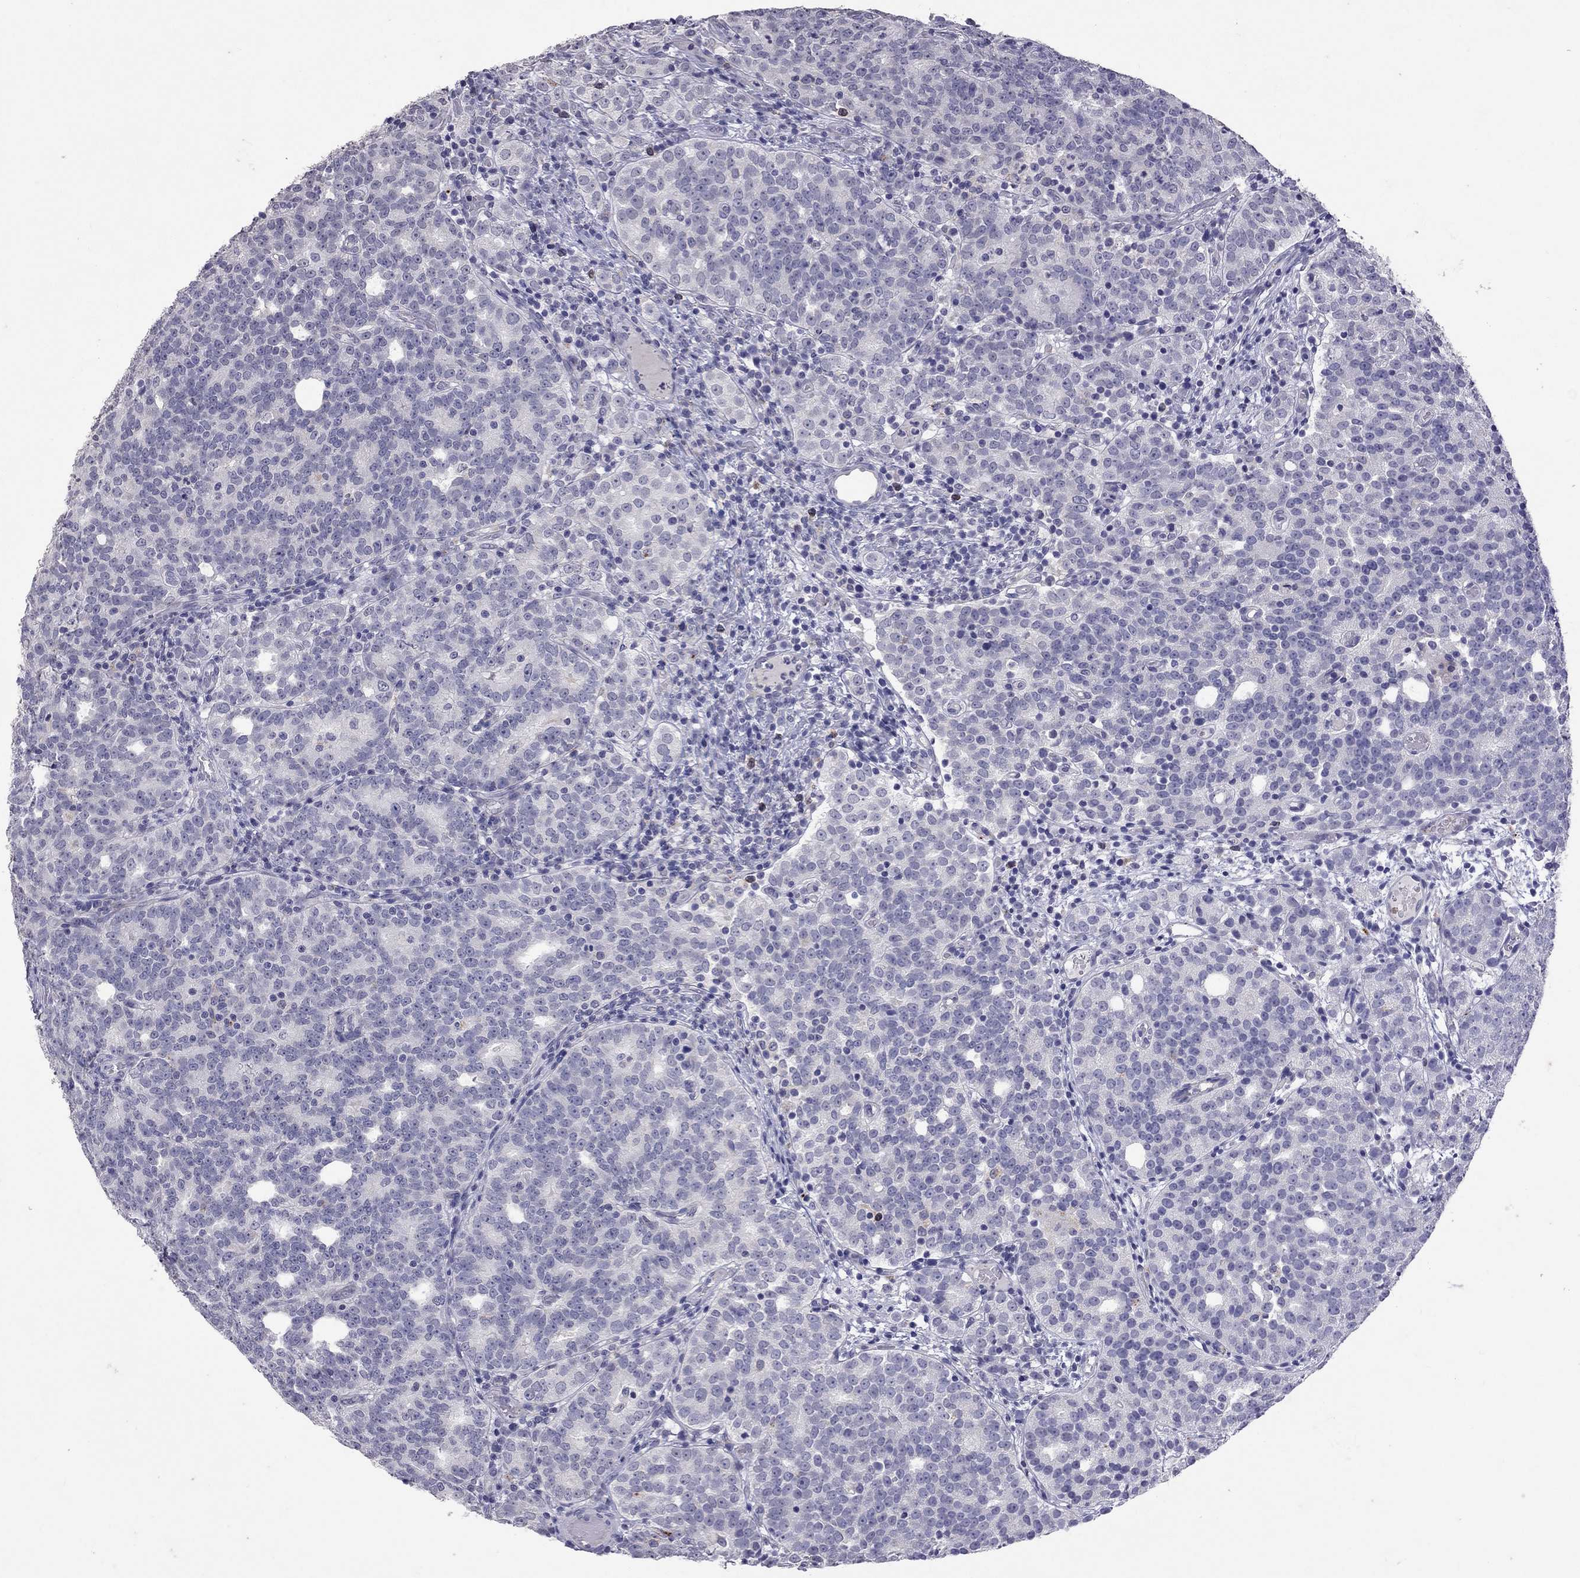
{"staining": {"intensity": "negative", "quantity": "none", "location": "none"}, "tissue": "prostate cancer", "cell_type": "Tumor cells", "image_type": "cancer", "snomed": [{"axis": "morphology", "description": "Adenocarcinoma, High grade"}, {"axis": "topography", "description": "Prostate"}], "caption": "Immunohistochemical staining of human prostate cancer (adenocarcinoma (high-grade)) exhibits no significant staining in tumor cells.", "gene": "SLAMF1", "patient": {"sex": "male", "age": 53}}